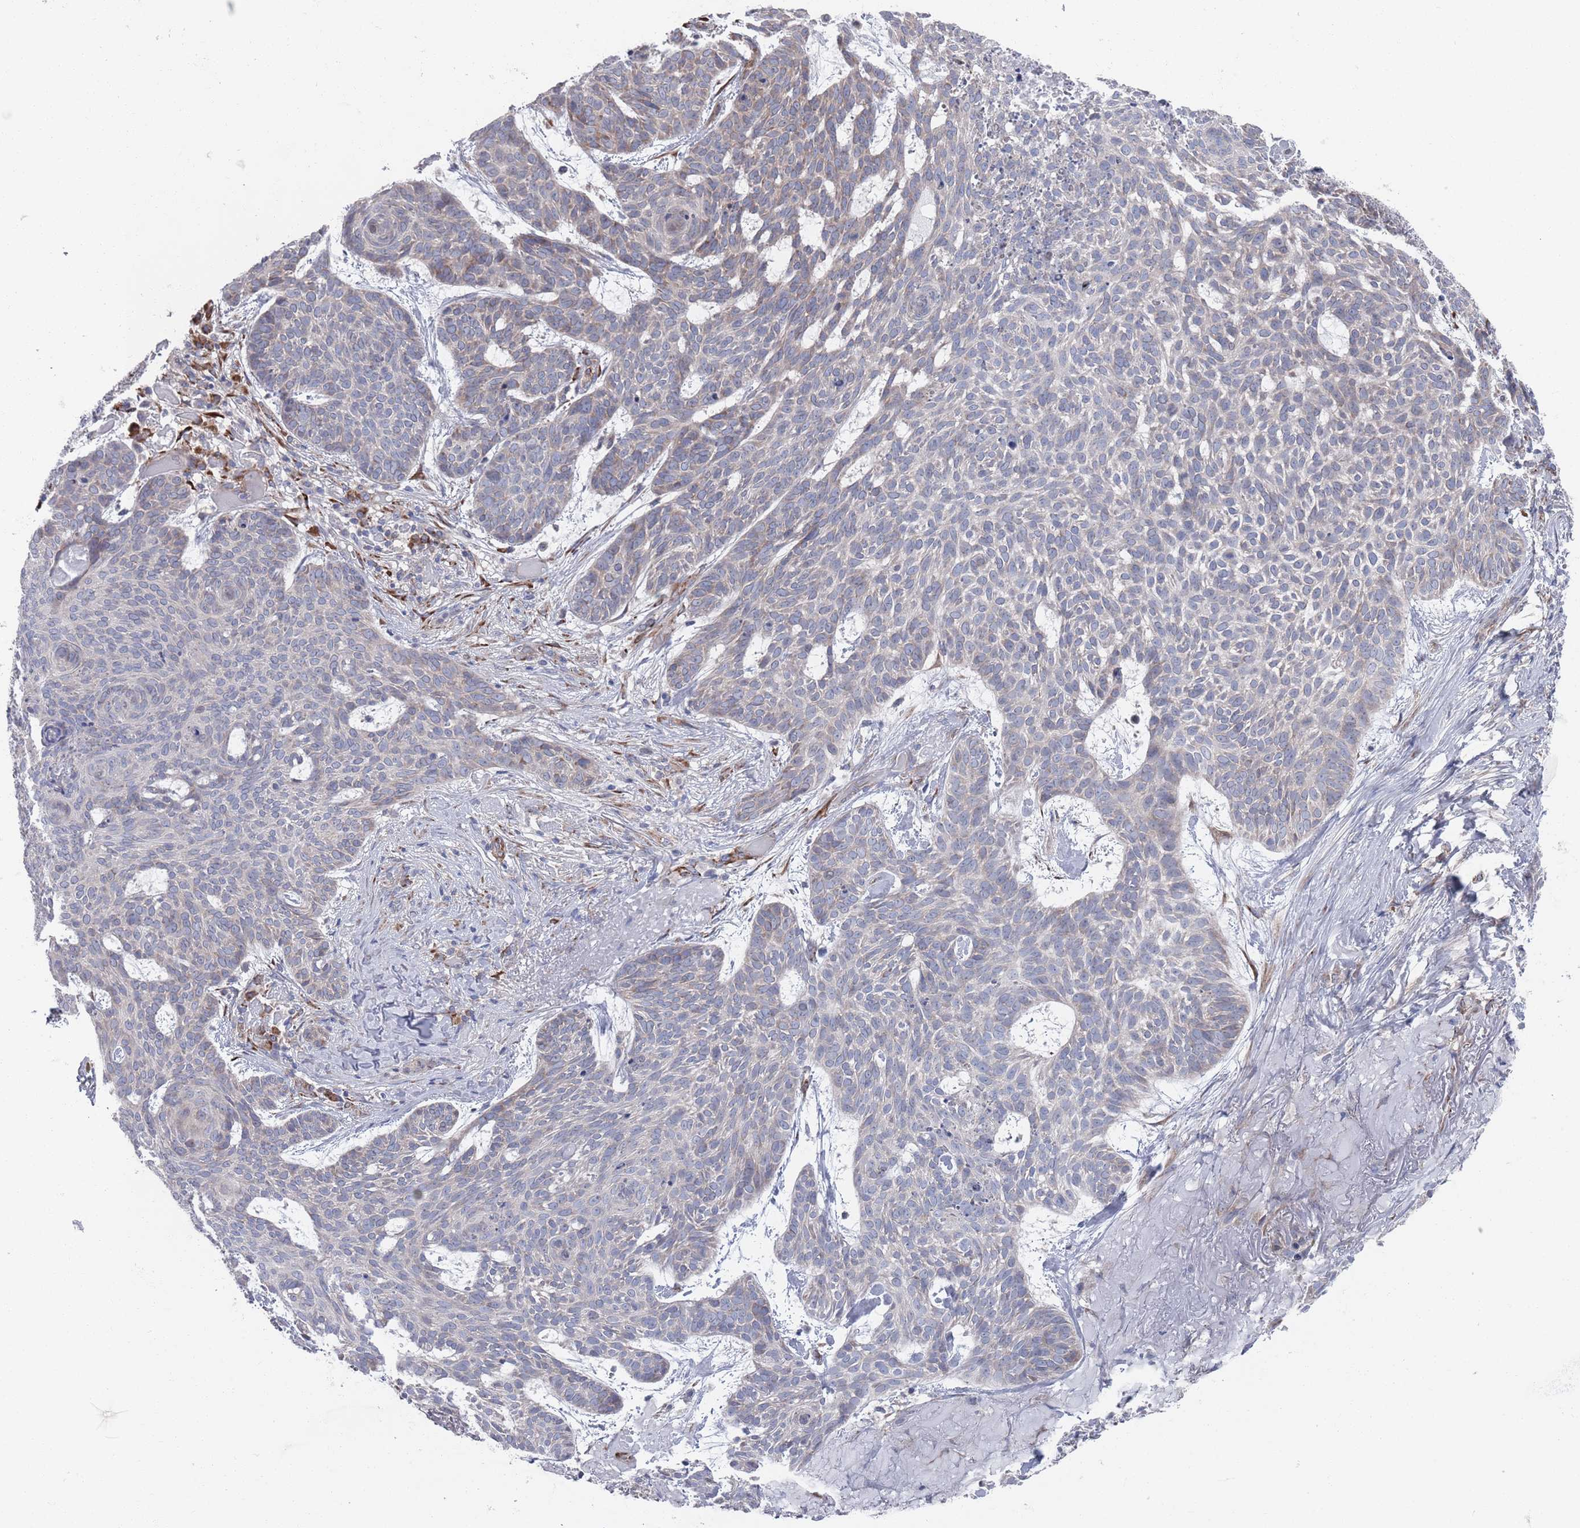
{"staining": {"intensity": "weak", "quantity": "<25%", "location": "cytoplasmic/membranous"}, "tissue": "skin cancer", "cell_type": "Tumor cells", "image_type": "cancer", "snomed": [{"axis": "morphology", "description": "Basal cell carcinoma"}, {"axis": "topography", "description": "Skin"}], "caption": "A high-resolution histopathology image shows immunohistochemistry (IHC) staining of skin cancer, which exhibits no significant expression in tumor cells.", "gene": "CCDC106", "patient": {"sex": "female", "age": 89}}